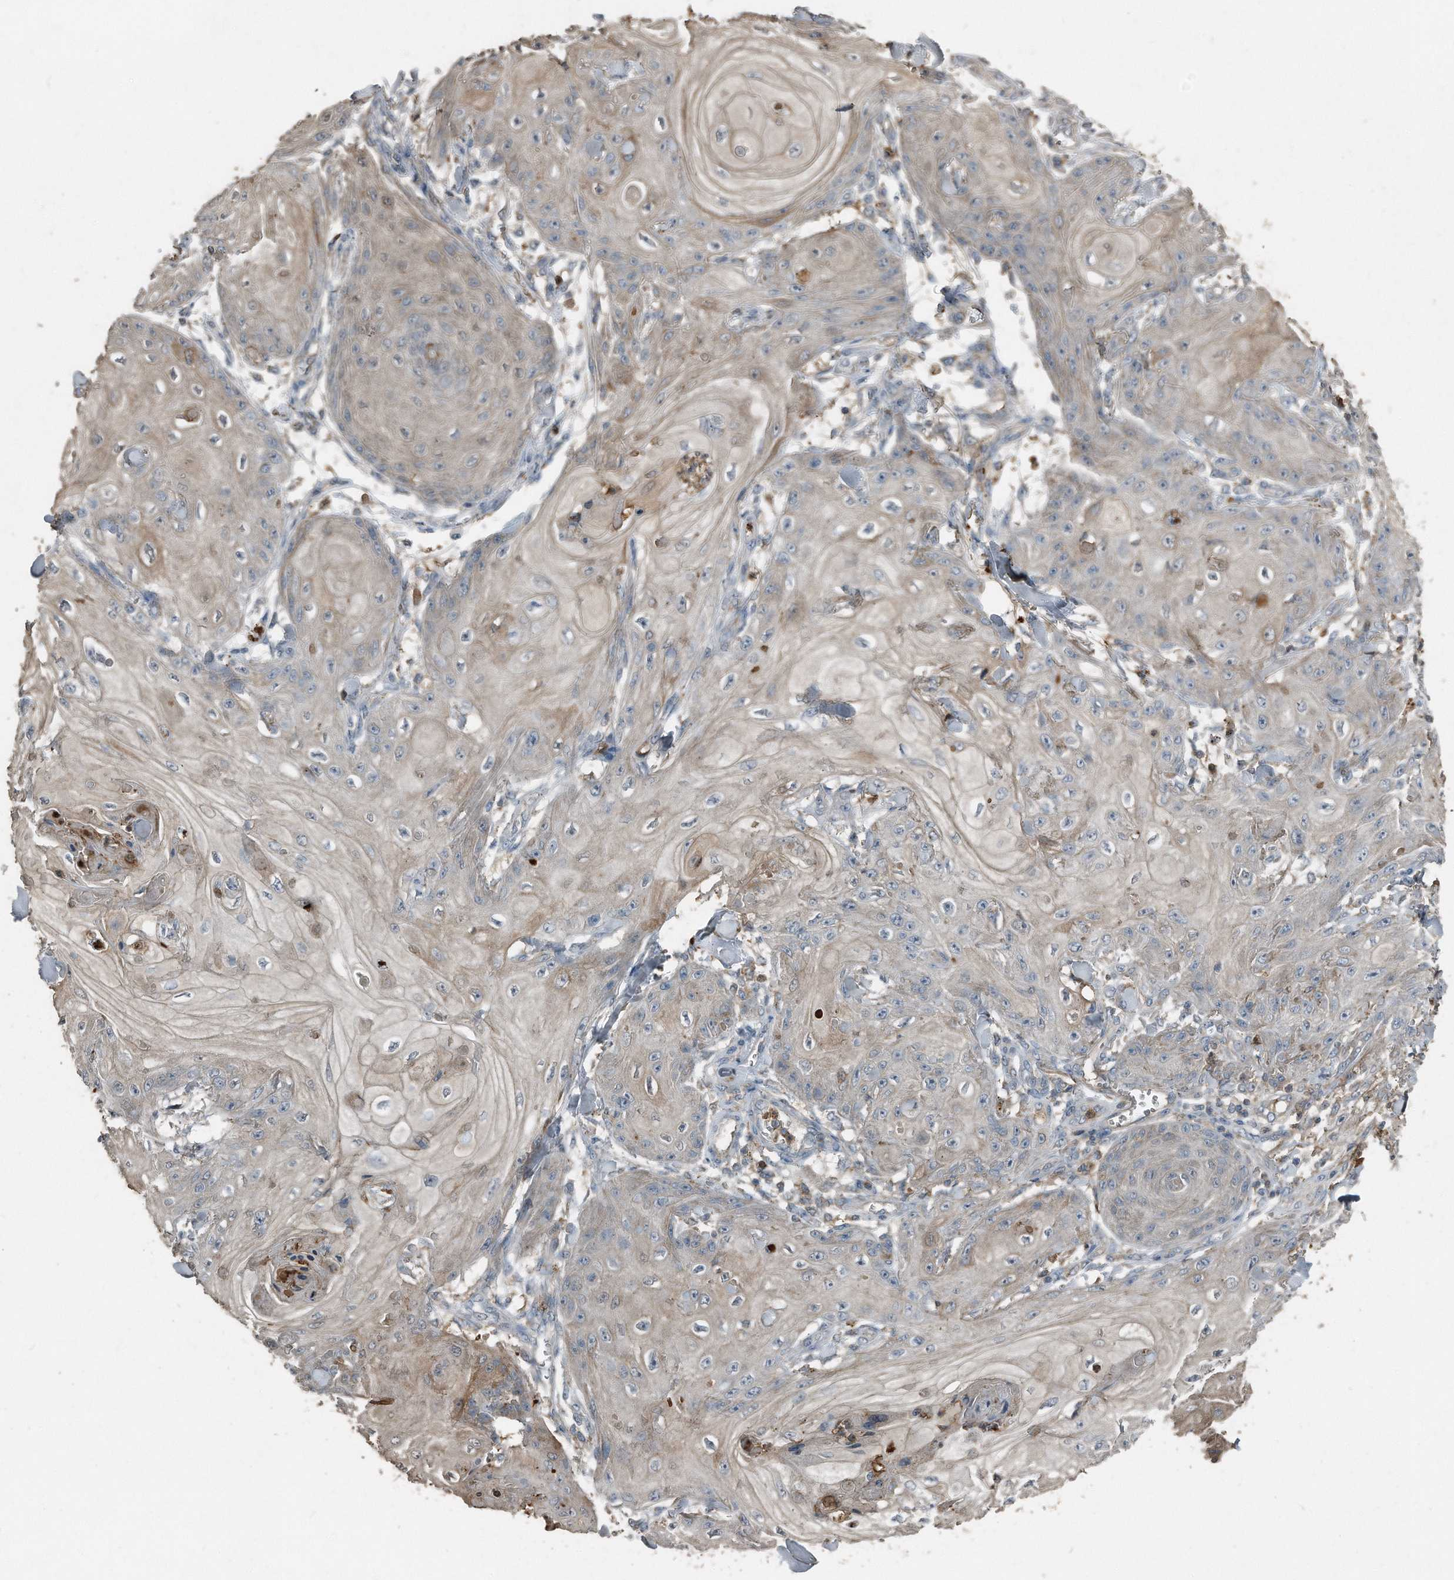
{"staining": {"intensity": "weak", "quantity": "<25%", "location": "cytoplasmic/membranous"}, "tissue": "skin cancer", "cell_type": "Tumor cells", "image_type": "cancer", "snomed": [{"axis": "morphology", "description": "Squamous cell carcinoma, NOS"}, {"axis": "topography", "description": "Skin"}], "caption": "Immunohistochemistry micrograph of neoplastic tissue: skin squamous cell carcinoma stained with DAB (3,3'-diaminobenzidine) reveals no significant protein expression in tumor cells.", "gene": "C9", "patient": {"sex": "male", "age": 74}}